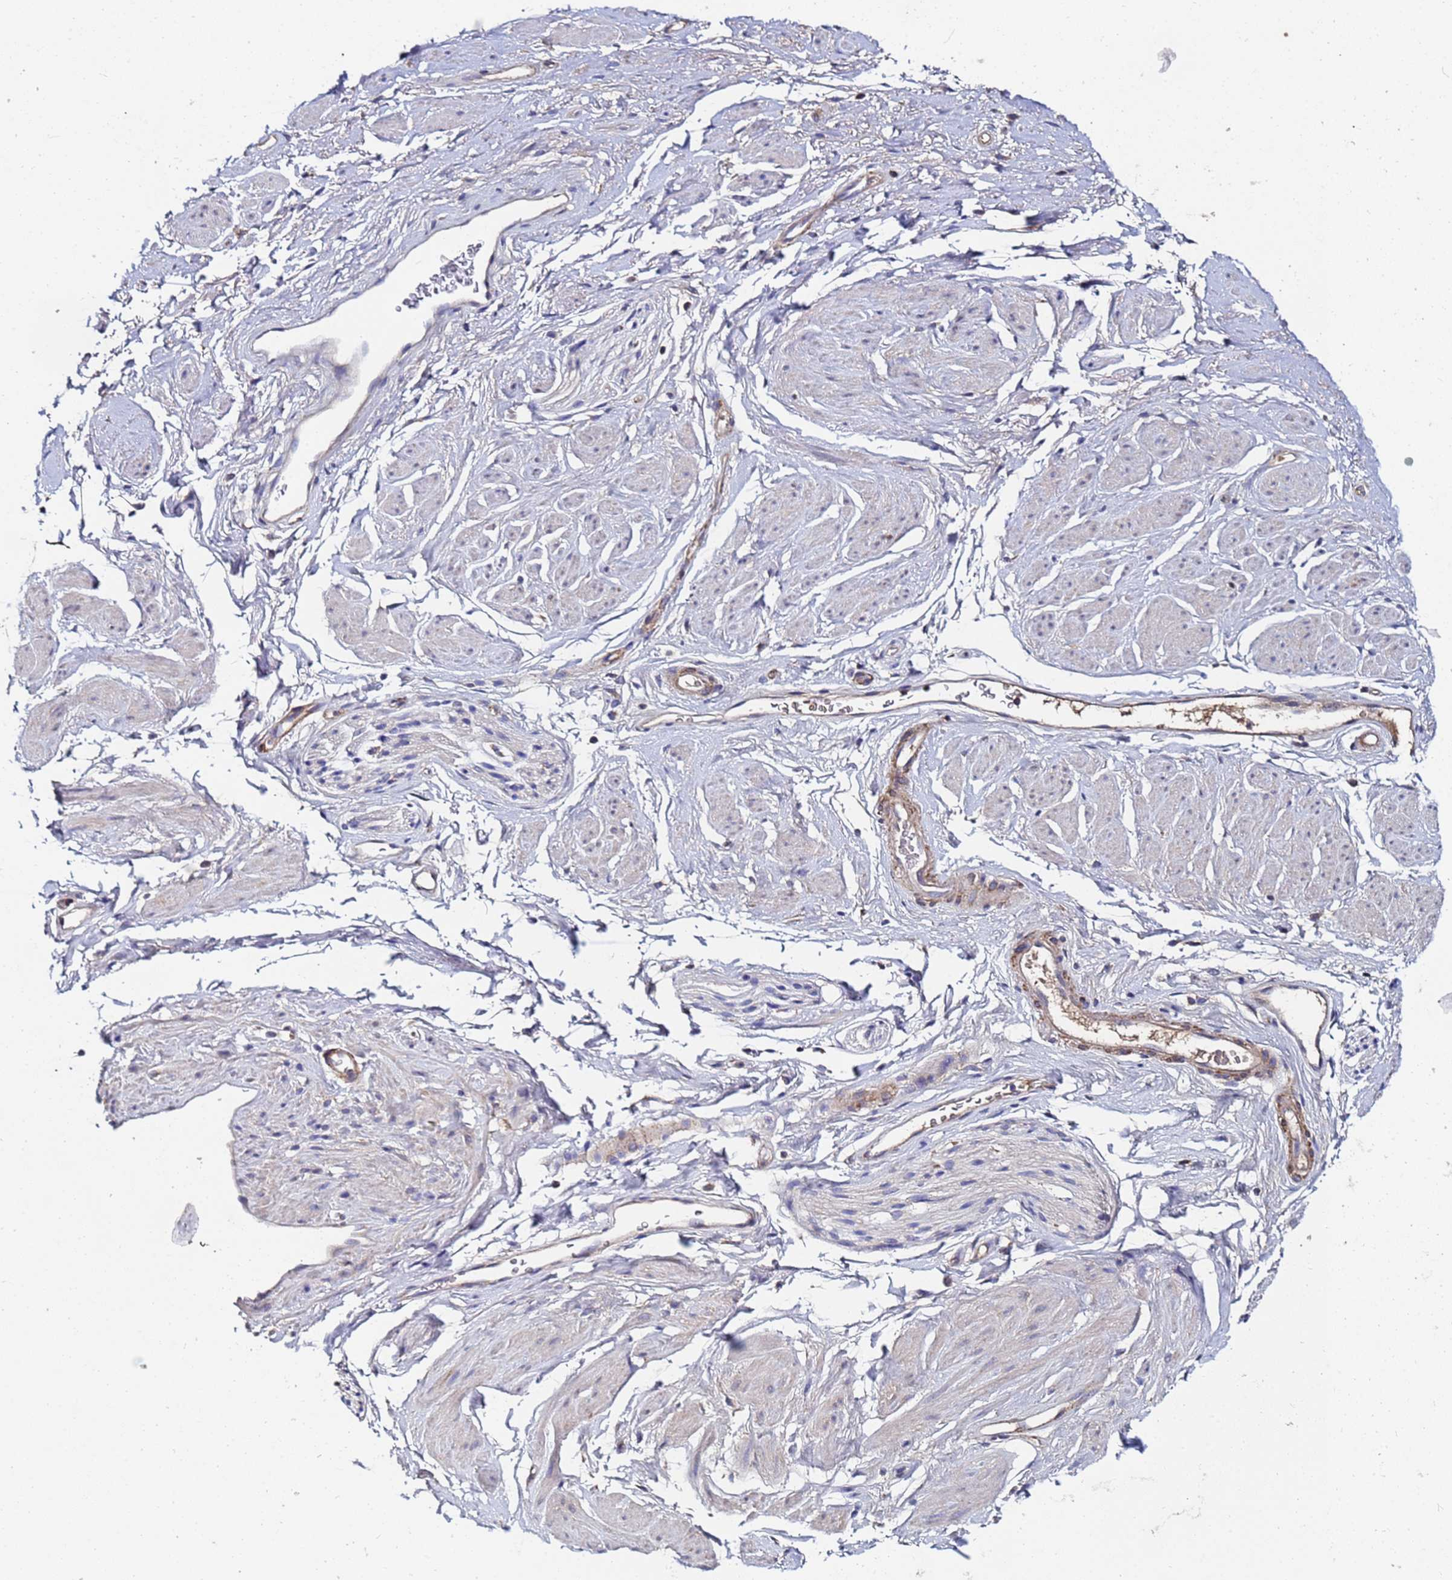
{"staining": {"intensity": "negative", "quantity": "none", "location": "none"}, "tissue": "soft tissue", "cell_type": "Chondrocytes", "image_type": "normal", "snomed": [{"axis": "morphology", "description": "Normal tissue, NOS"}, {"axis": "morphology", "description": "Adenocarcinoma, NOS"}, {"axis": "topography", "description": "Rectum"}, {"axis": "topography", "description": "Vagina"}, {"axis": "topography", "description": "Peripheral nerve tissue"}], "caption": "Immunohistochemical staining of unremarkable soft tissue reveals no significant expression in chondrocytes.", "gene": "C5orf34", "patient": {"sex": "female", "age": 71}}